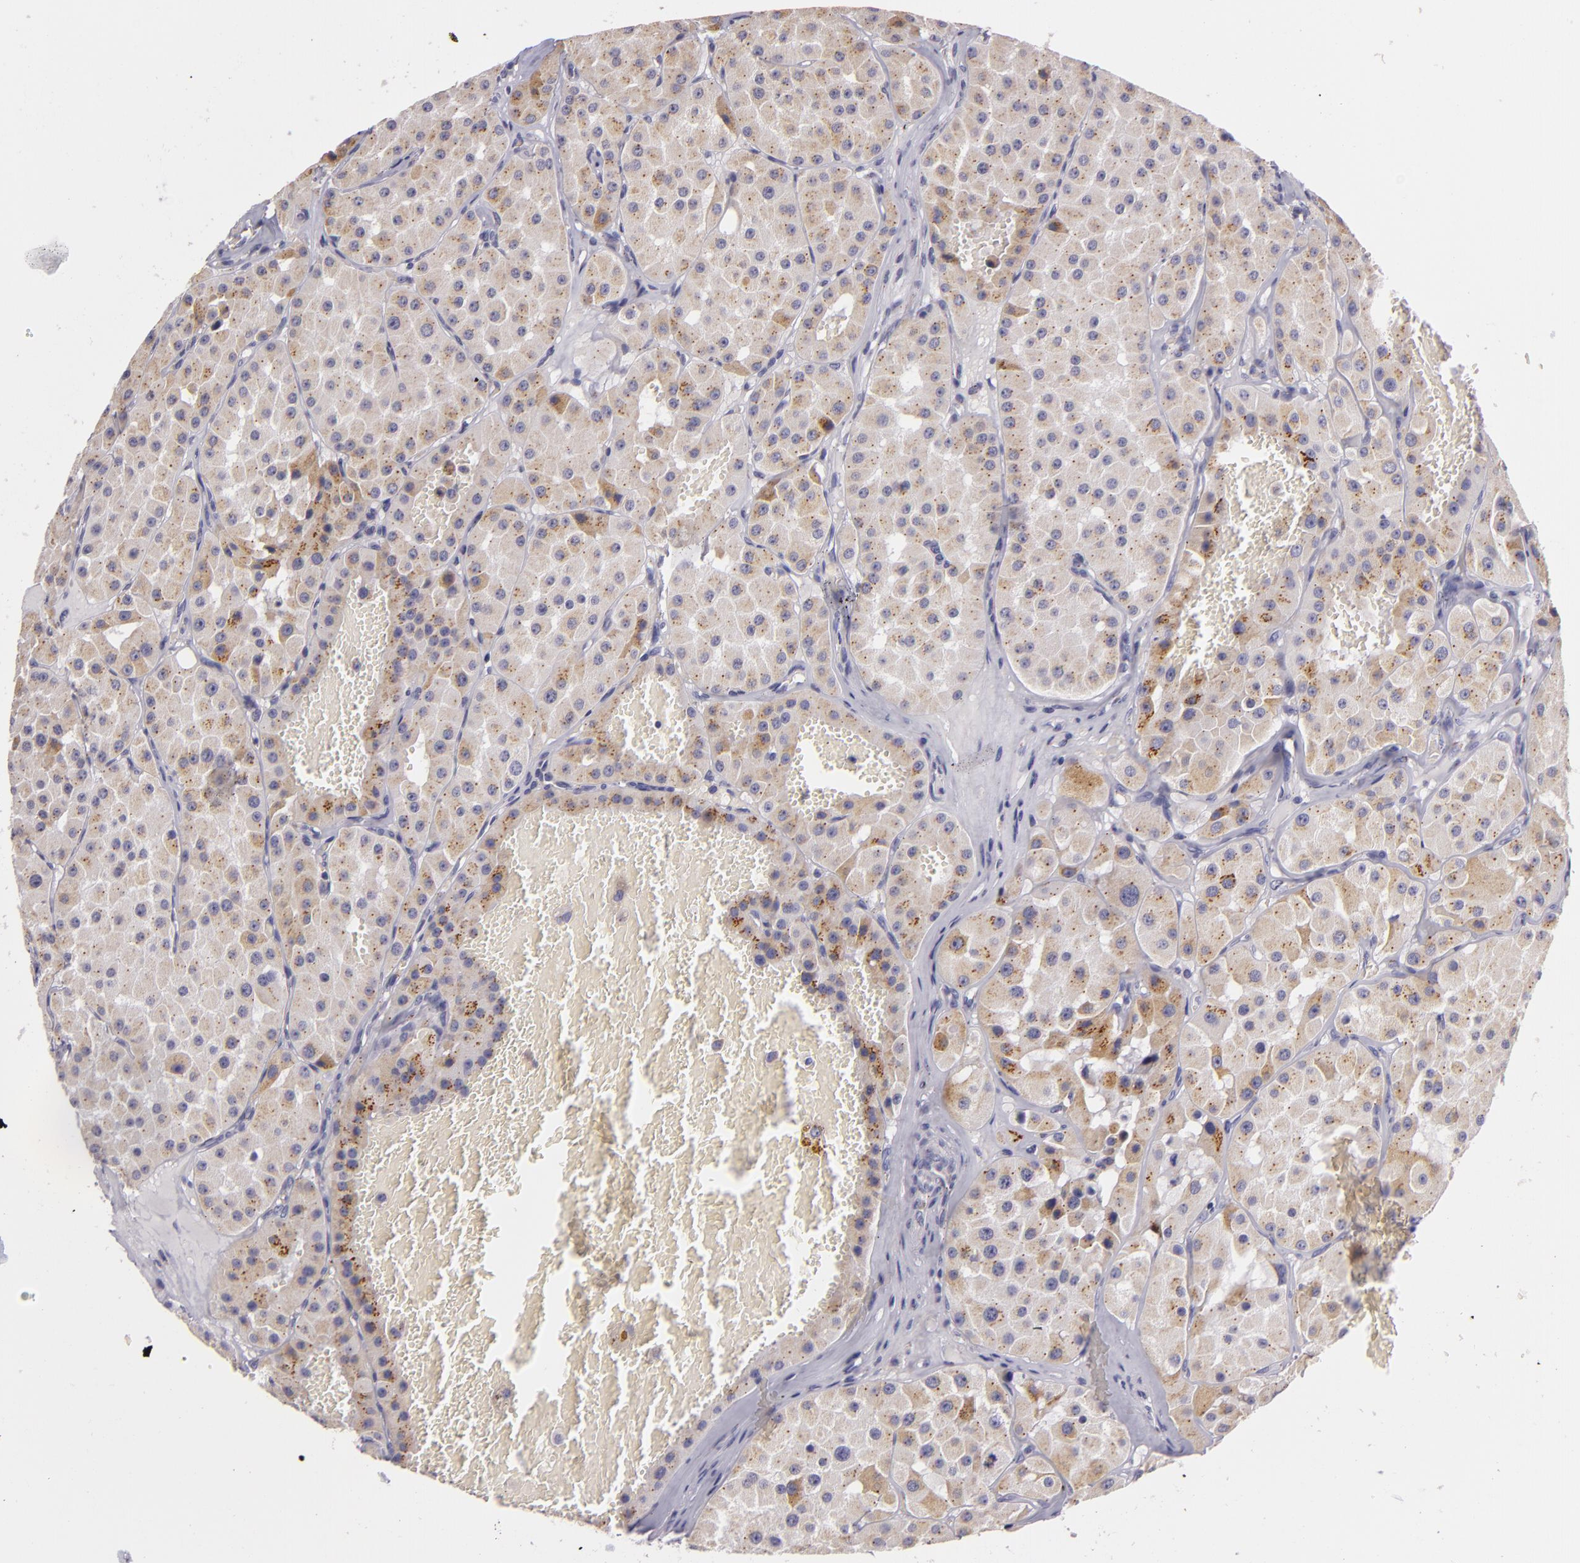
{"staining": {"intensity": "weak", "quantity": ">75%", "location": "cytoplasmic/membranous"}, "tissue": "renal cancer", "cell_type": "Tumor cells", "image_type": "cancer", "snomed": [{"axis": "morphology", "description": "Adenocarcinoma, uncertain malignant potential"}, {"axis": "topography", "description": "Kidney"}], "caption": "Tumor cells reveal low levels of weak cytoplasmic/membranous expression in approximately >75% of cells in human renal adenocarcinoma,  uncertain malignant potential.", "gene": "CILK1", "patient": {"sex": "male", "age": 63}}